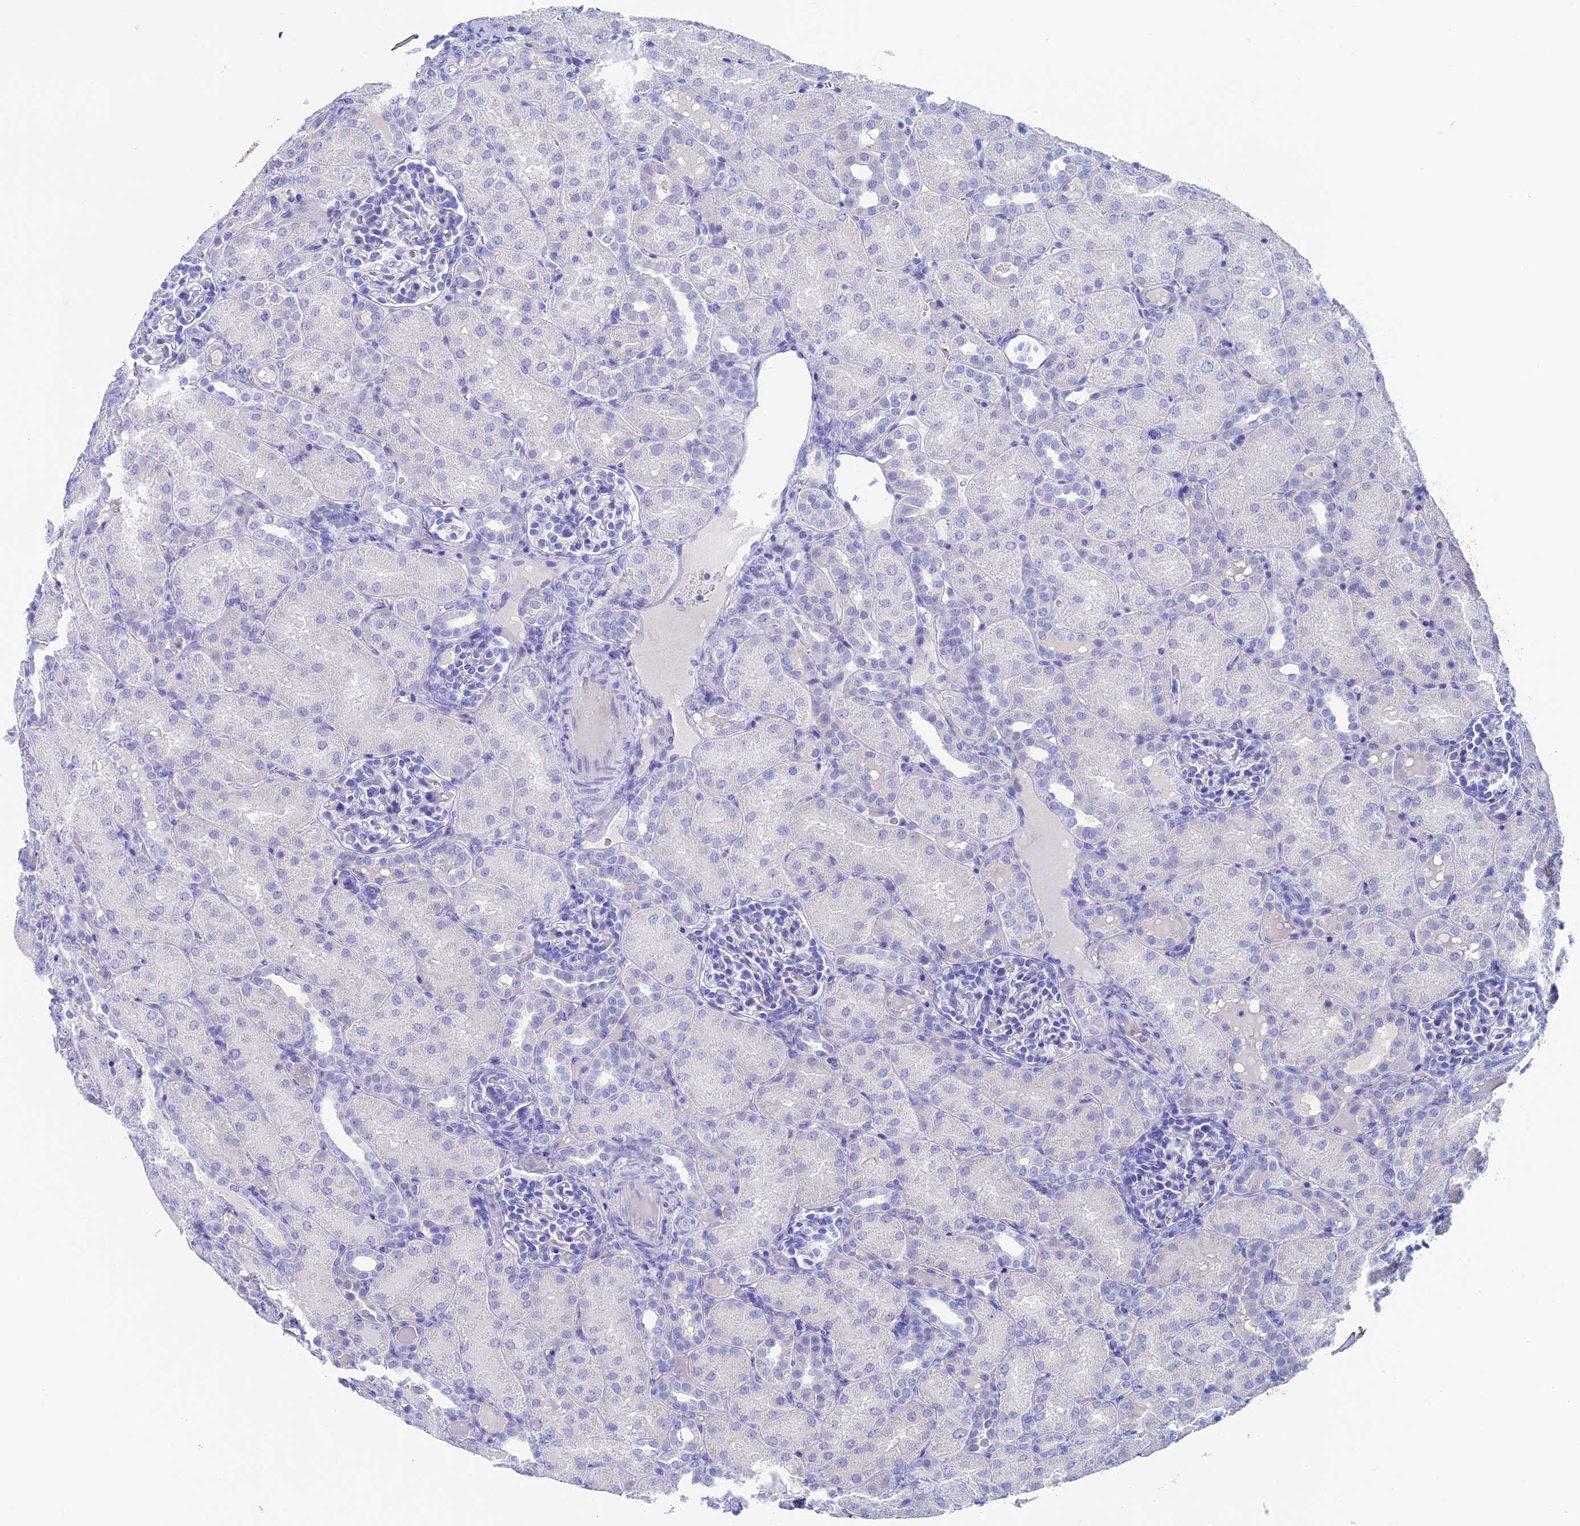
{"staining": {"intensity": "negative", "quantity": "none", "location": "none"}, "tissue": "kidney", "cell_type": "Cells in glomeruli", "image_type": "normal", "snomed": [{"axis": "morphology", "description": "Normal tissue, NOS"}, {"axis": "topography", "description": "Kidney"}], "caption": "Immunohistochemistry of benign human kidney reveals no staining in cells in glomeruli. (Brightfield microscopy of DAB IHC at high magnification).", "gene": "UNC119", "patient": {"sex": "male", "age": 1}}